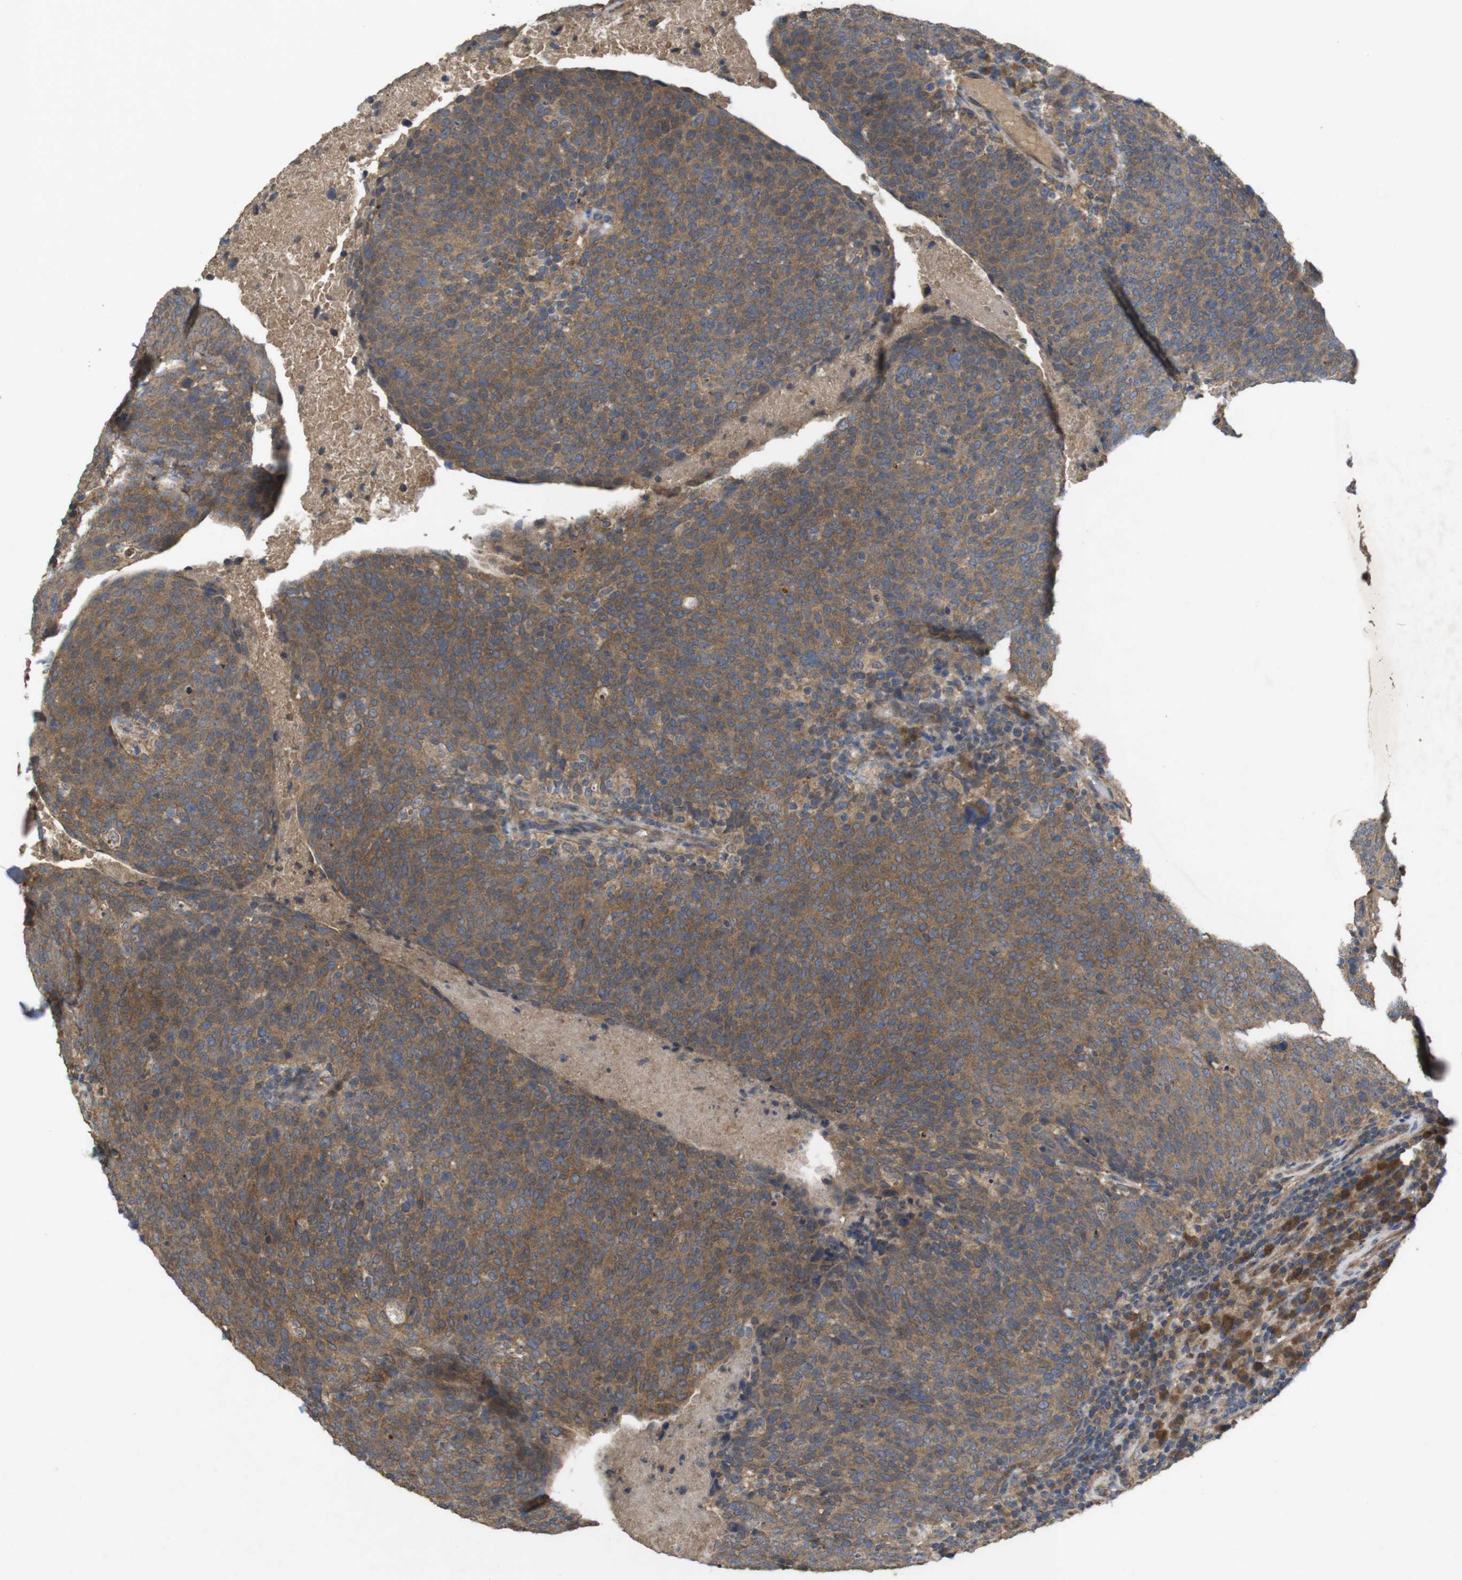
{"staining": {"intensity": "moderate", "quantity": ">75%", "location": "cytoplasmic/membranous"}, "tissue": "head and neck cancer", "cell_type": "Tumor cells", "image_type": "cancer", "snomed": [{"axis": "morphology", "description": "Squamous cell carcinoma, NOS"}, {"axis": "morphology", "description": "Squamous cell carcinoma, metastatic, NOS"}, {"axis": "topography", "description": "Lymph node"}, {"axis": "topography", "description": "Head-Neck"}], "caption": "Tumor cells show medium levels of moderate cytoplasmic/membranous staining in approximately >75% of cells in squamous cell carcinoma (head and neck).", "gene": "KCNS3", "patient": {"sex": "male", "age": 62}}